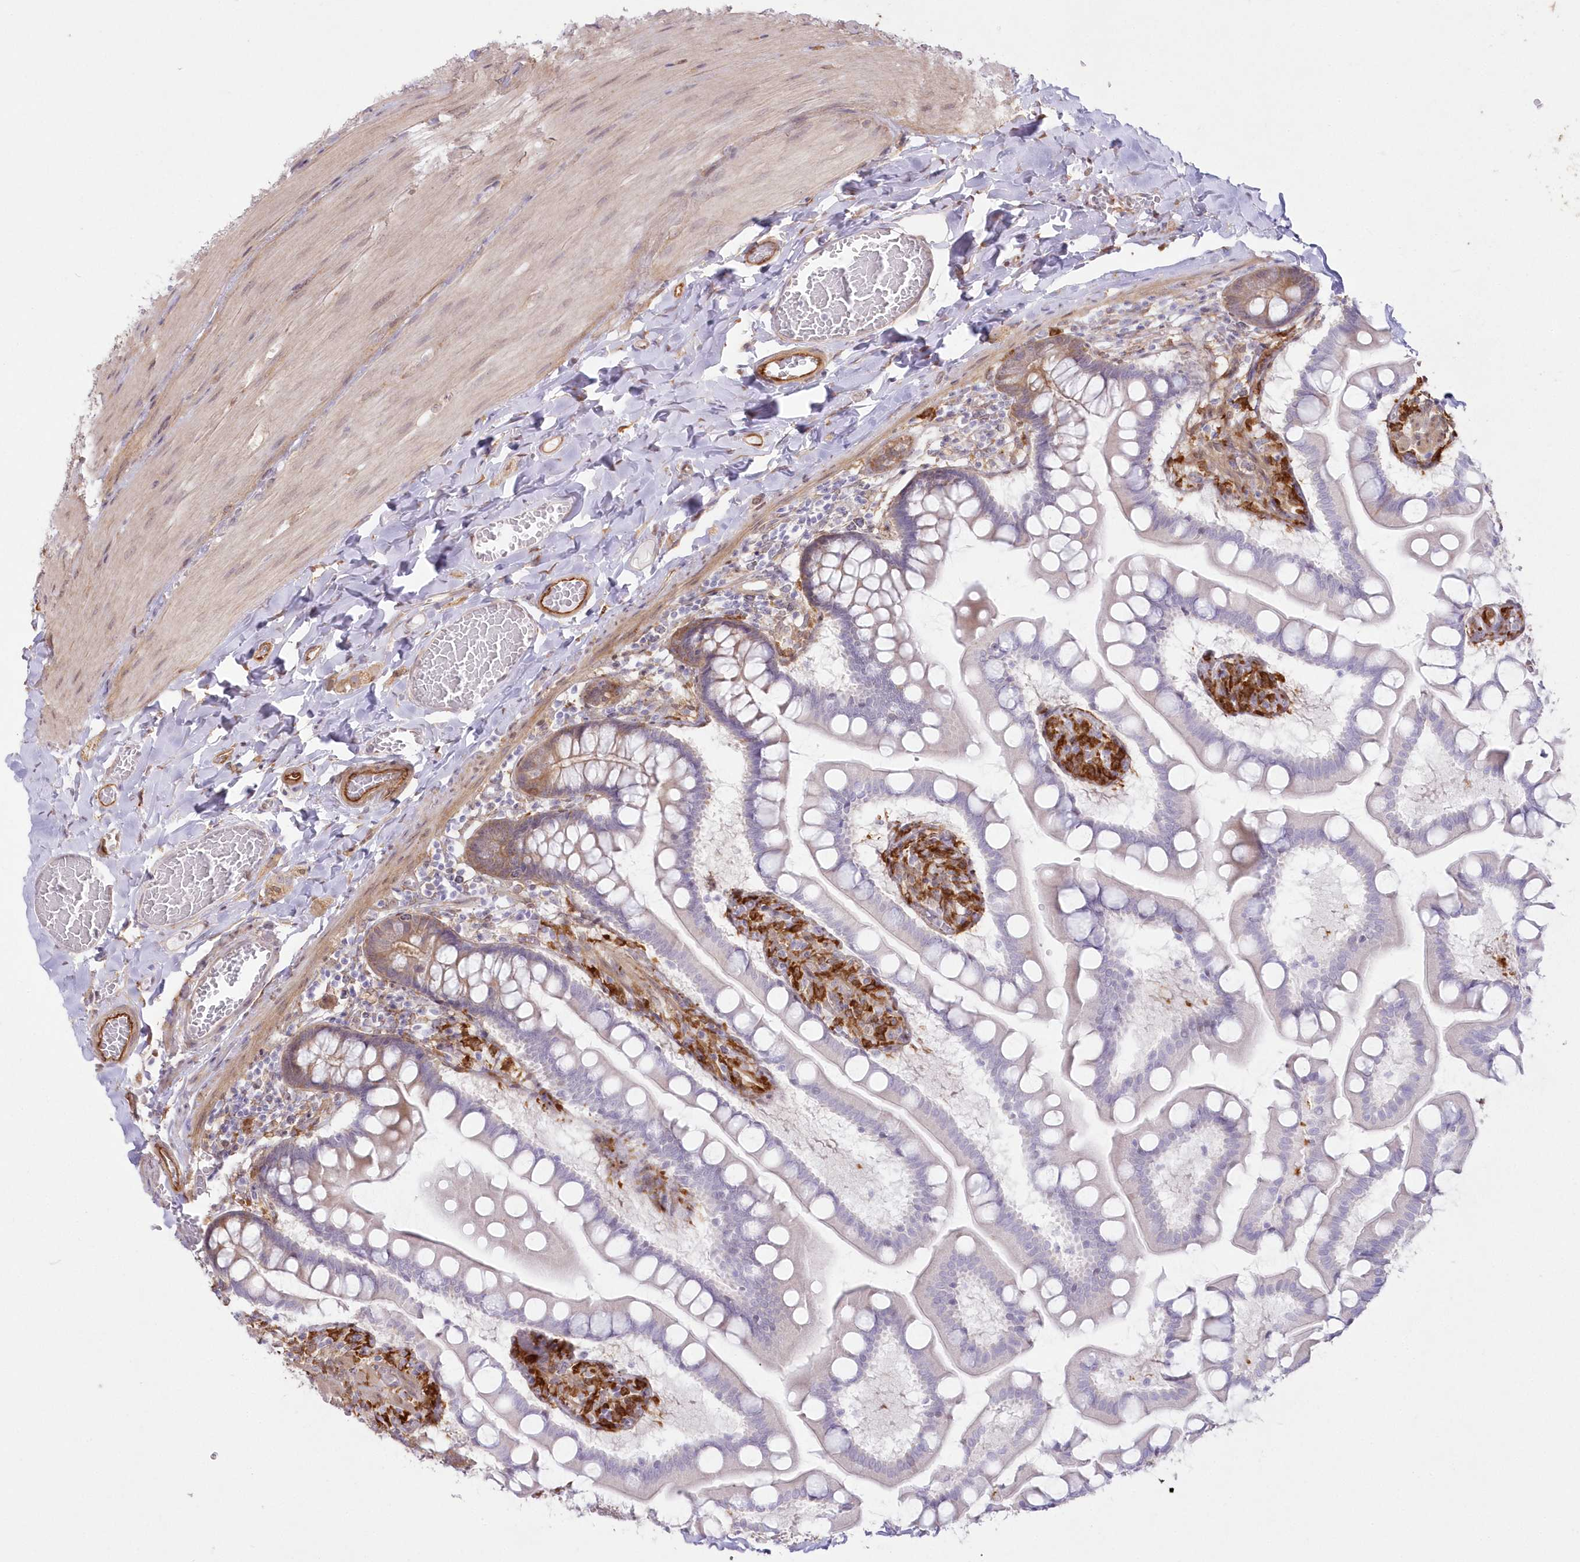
{"staining": {"intensity": "weak", "quantity": "<25%", "location": "cytoplasmic/membranous"}, "tissue": "small intestine", "cell_type": "Glandular cells", "image_type": "normal", "snomed": [{"axis": "morphology", "description": "Normal tissue, NOS"}, {"axis": "topography", "description": "Small intestine"}], "caption": "Immunohistochemical staining of unremarkable small intestine reveals no significant expression in glandular cells.", "gene": "SH3PXD2B", "patient": {"sex": "male", "age": 41}}